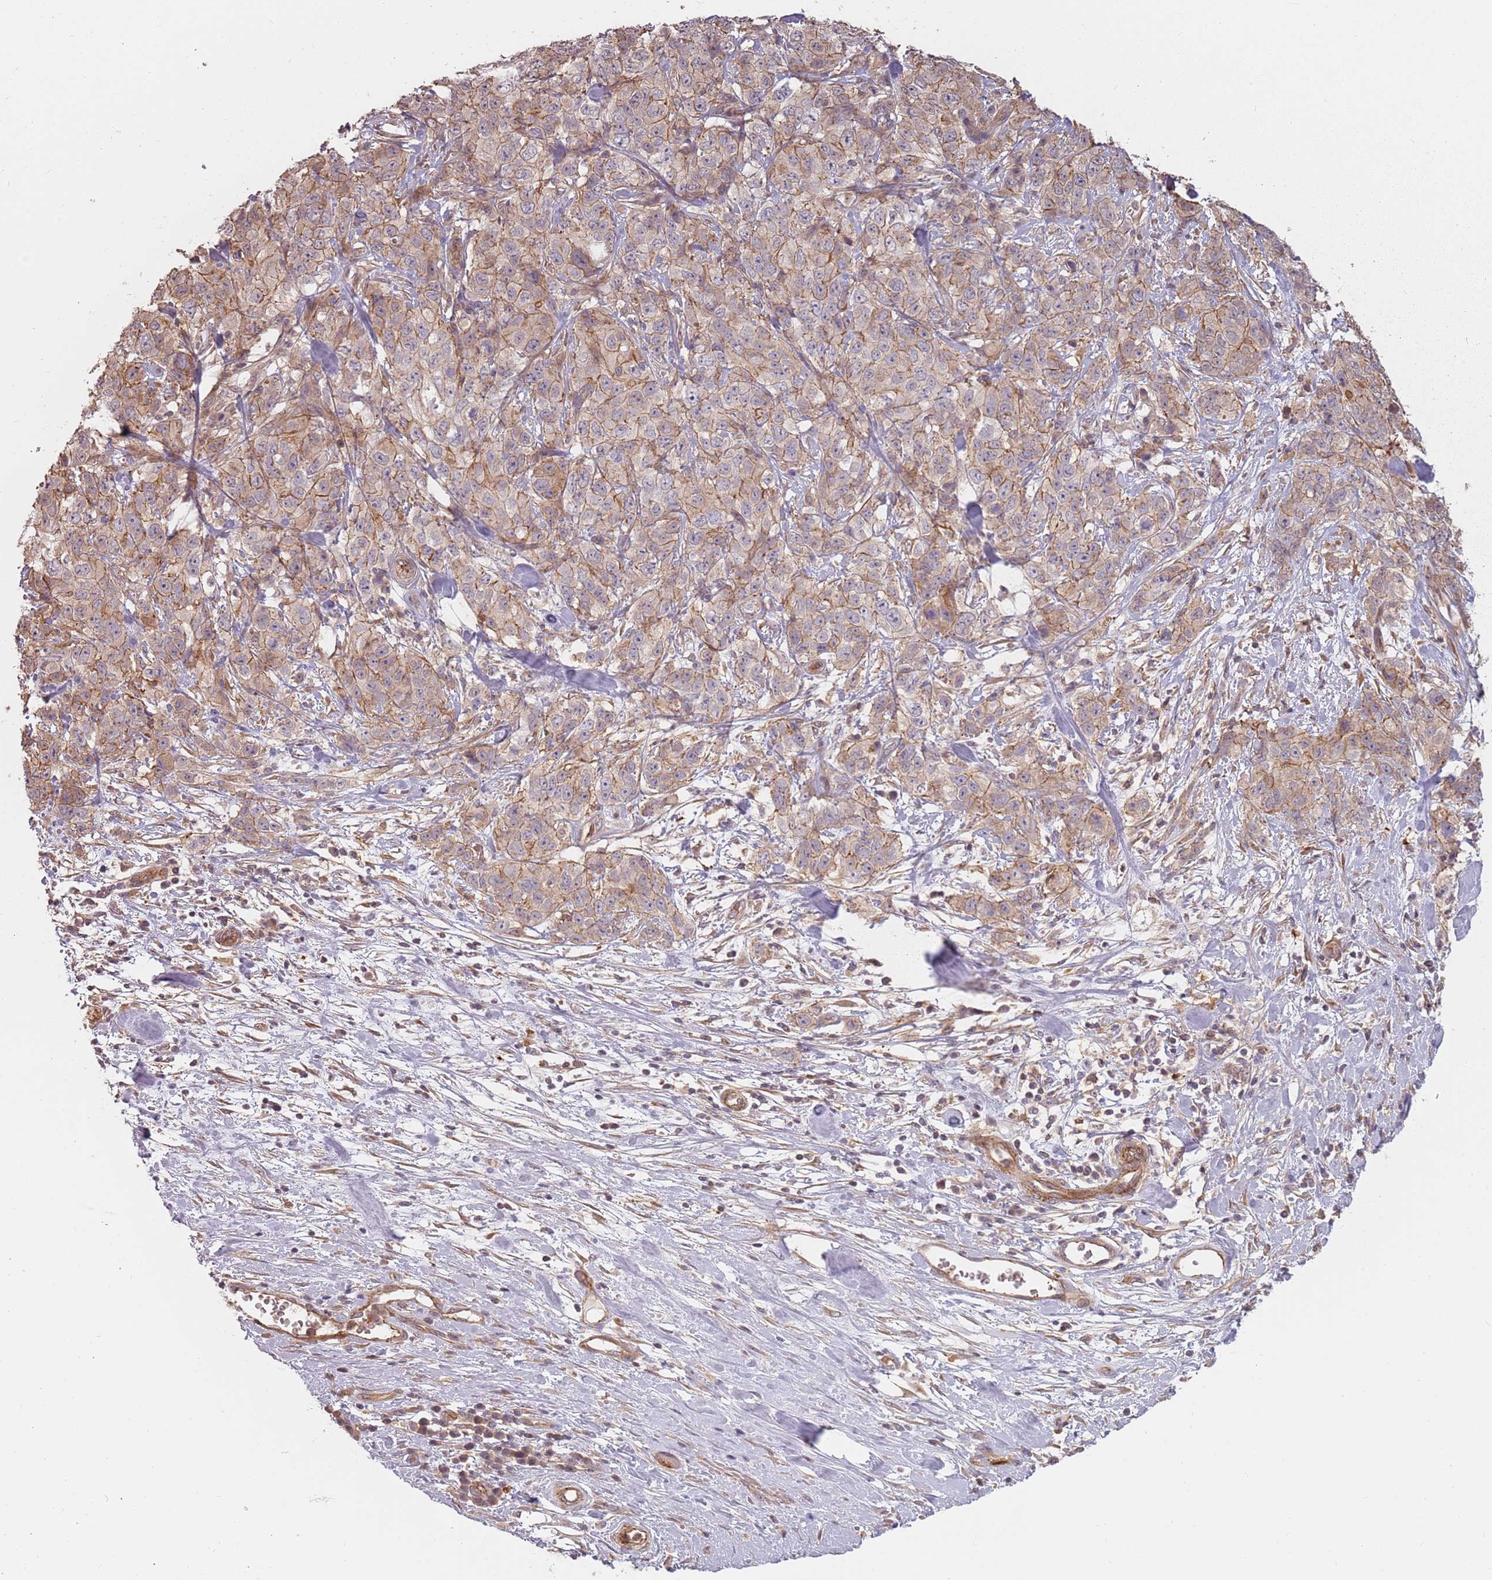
{"staining": {"intensity": "moderate", "quantity": "<25%", "location": "cytoplasmic/membranous"}, "tissue": "stomach cancer", "cell_type": "Tumor cells", "image_type": "cancer", "snomed": [{"axis": "morphology", "description": "Adenocarcinoma, NOS"}, {"axis": "topography", "description": "Stomach"}], "caption": "Stomach cancer stained with immunohistochemistry (IHC) demonstrates moderate cytoplasmic/membranous positivity in about <25% of tumor cells. (Brightfield microscopy of DAB IHC at high magnification).", "gene": "PPP1R14C", "patient": {"sex": "male", "age": 48}}